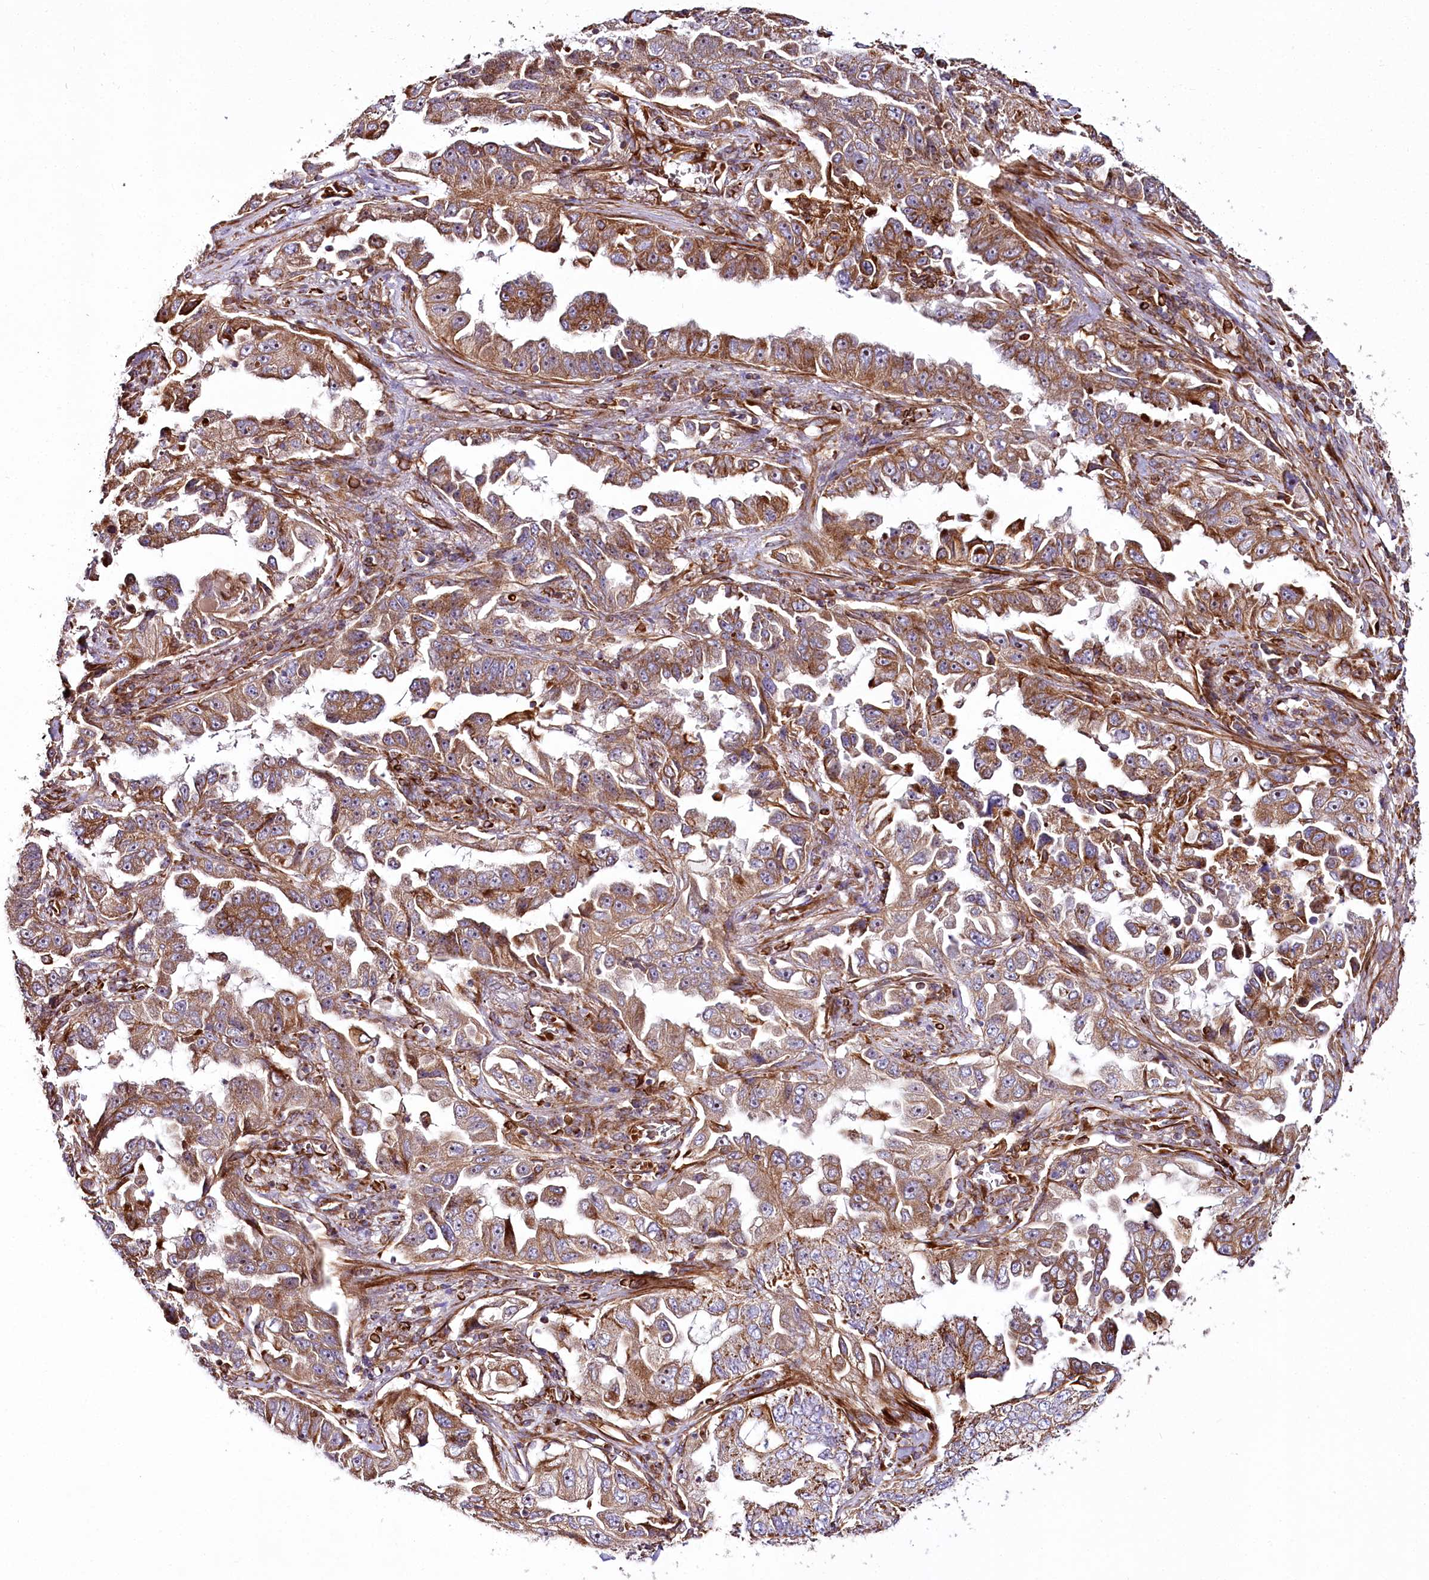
{"staining": {"intensity": "moderate", "quantity": ">75%", "location": "cytoplasmic/membranous"}, "tissue": "lung cancer", "cell_type": "Tumor cells", "image_type": "cancer", "snomed": [{"axis": "morphology", "description": "Adenocarcinoma, NOS"}, {"axis": "topography", "description": "Lung"}], "caption": "IHC of lung adenocarcinoma shows medium levels of moderate cytoplasmic/membranous expression in approximately >75% of tumor cells.", "gene": "THUMPD3", "patient": {"sex": "female", "age": 51}}